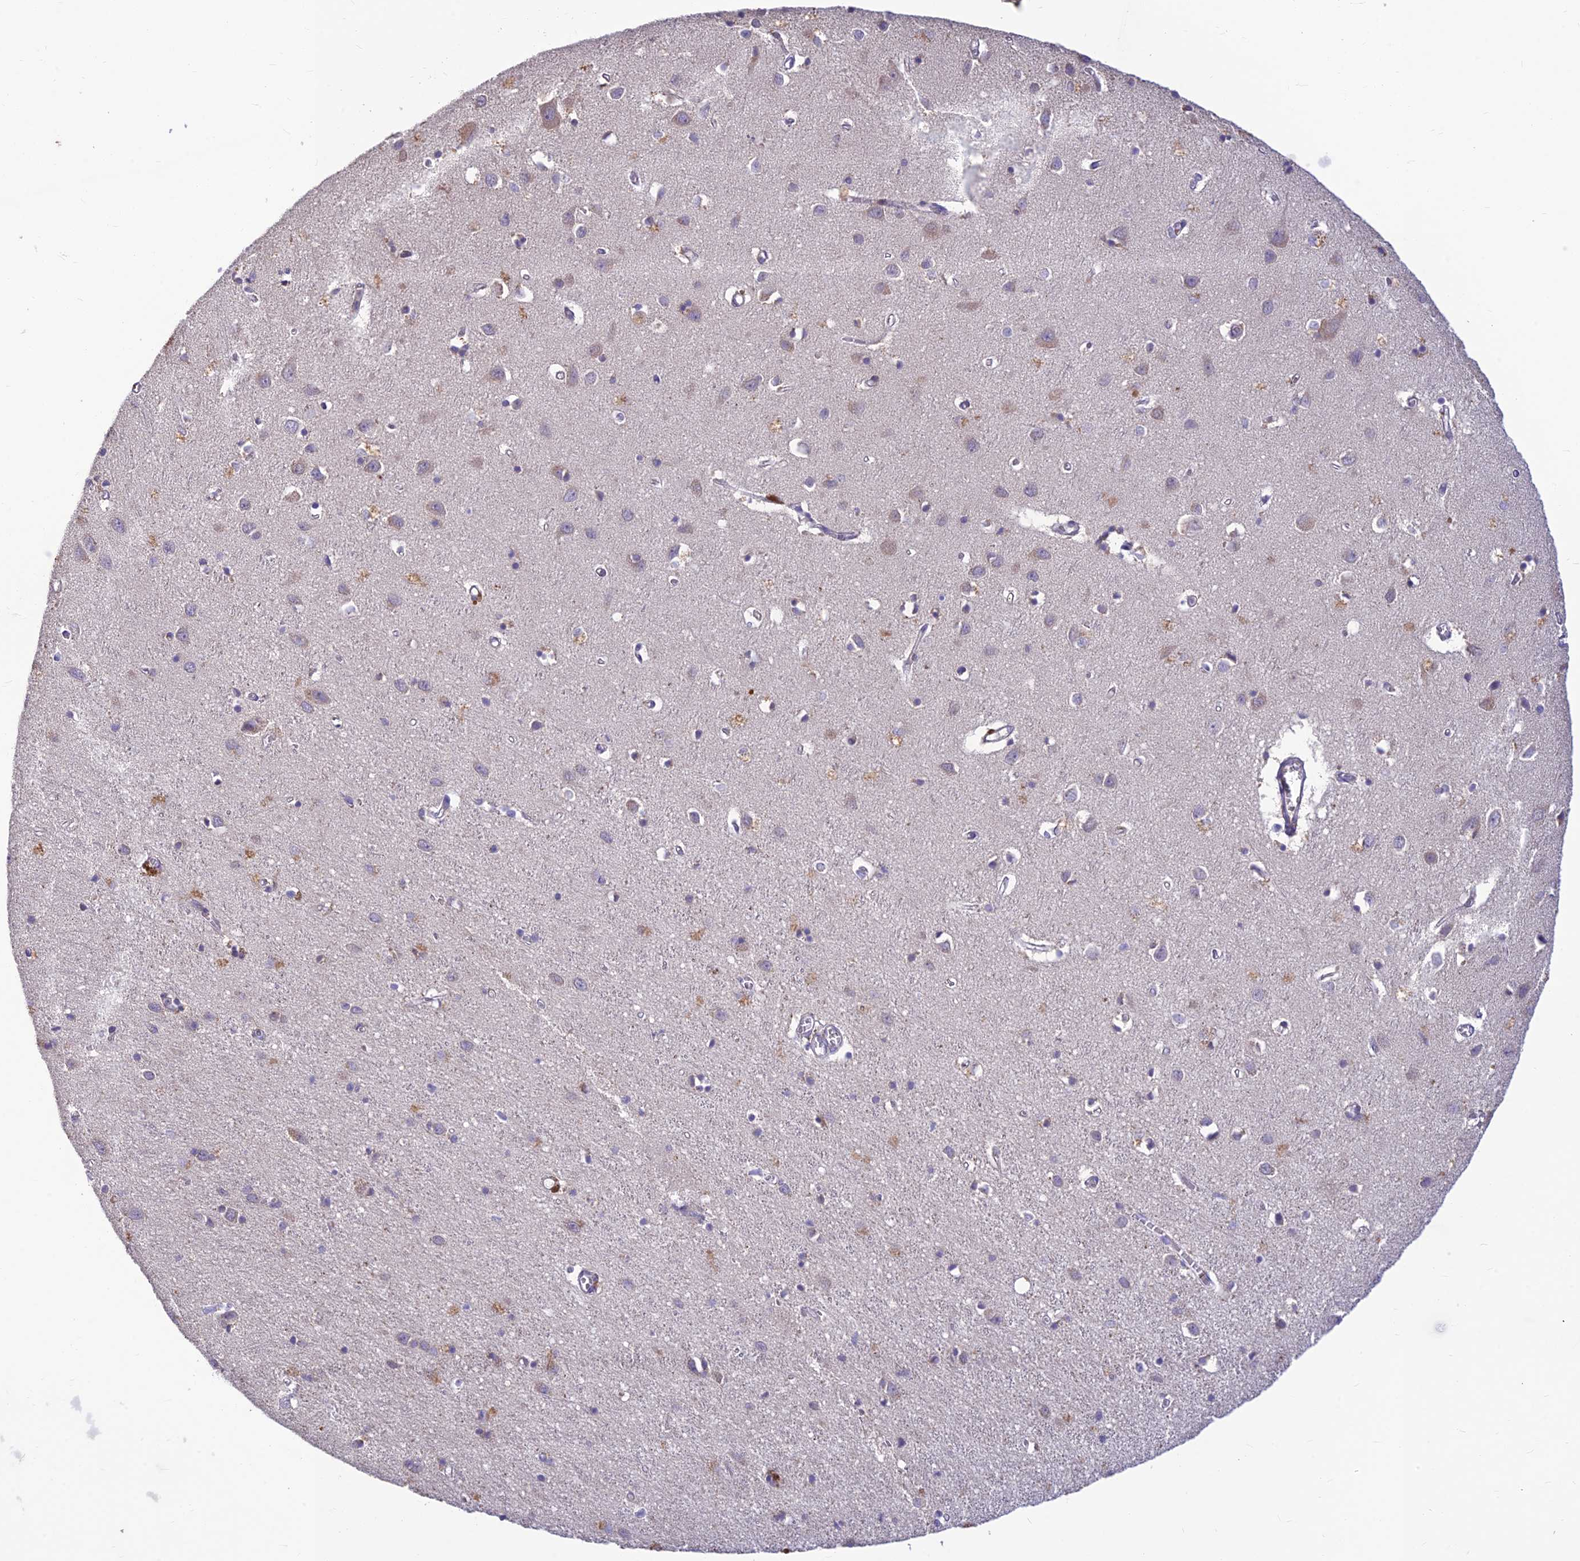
{"staining": {"intensity": "negative", "quantity": "none", "location": "none"}, "tissue": "cerebral cortex", "cell_type": "Endothelial cells", "image_type": "normal", "snomed": [{"axis": "morphology", "description": "Normal tissue, NOS"}, {"axis": "topography", "description": "Cerebral cortex"}], "caption": "A high-resolution histopathology image shows immunohistochemistry (IHC) staining of benign cerebral cortex, which exhibits no significant staining in endothelial cells.", "gene": "ASPDH", "patient": {"sex": "female", "age": 64}}